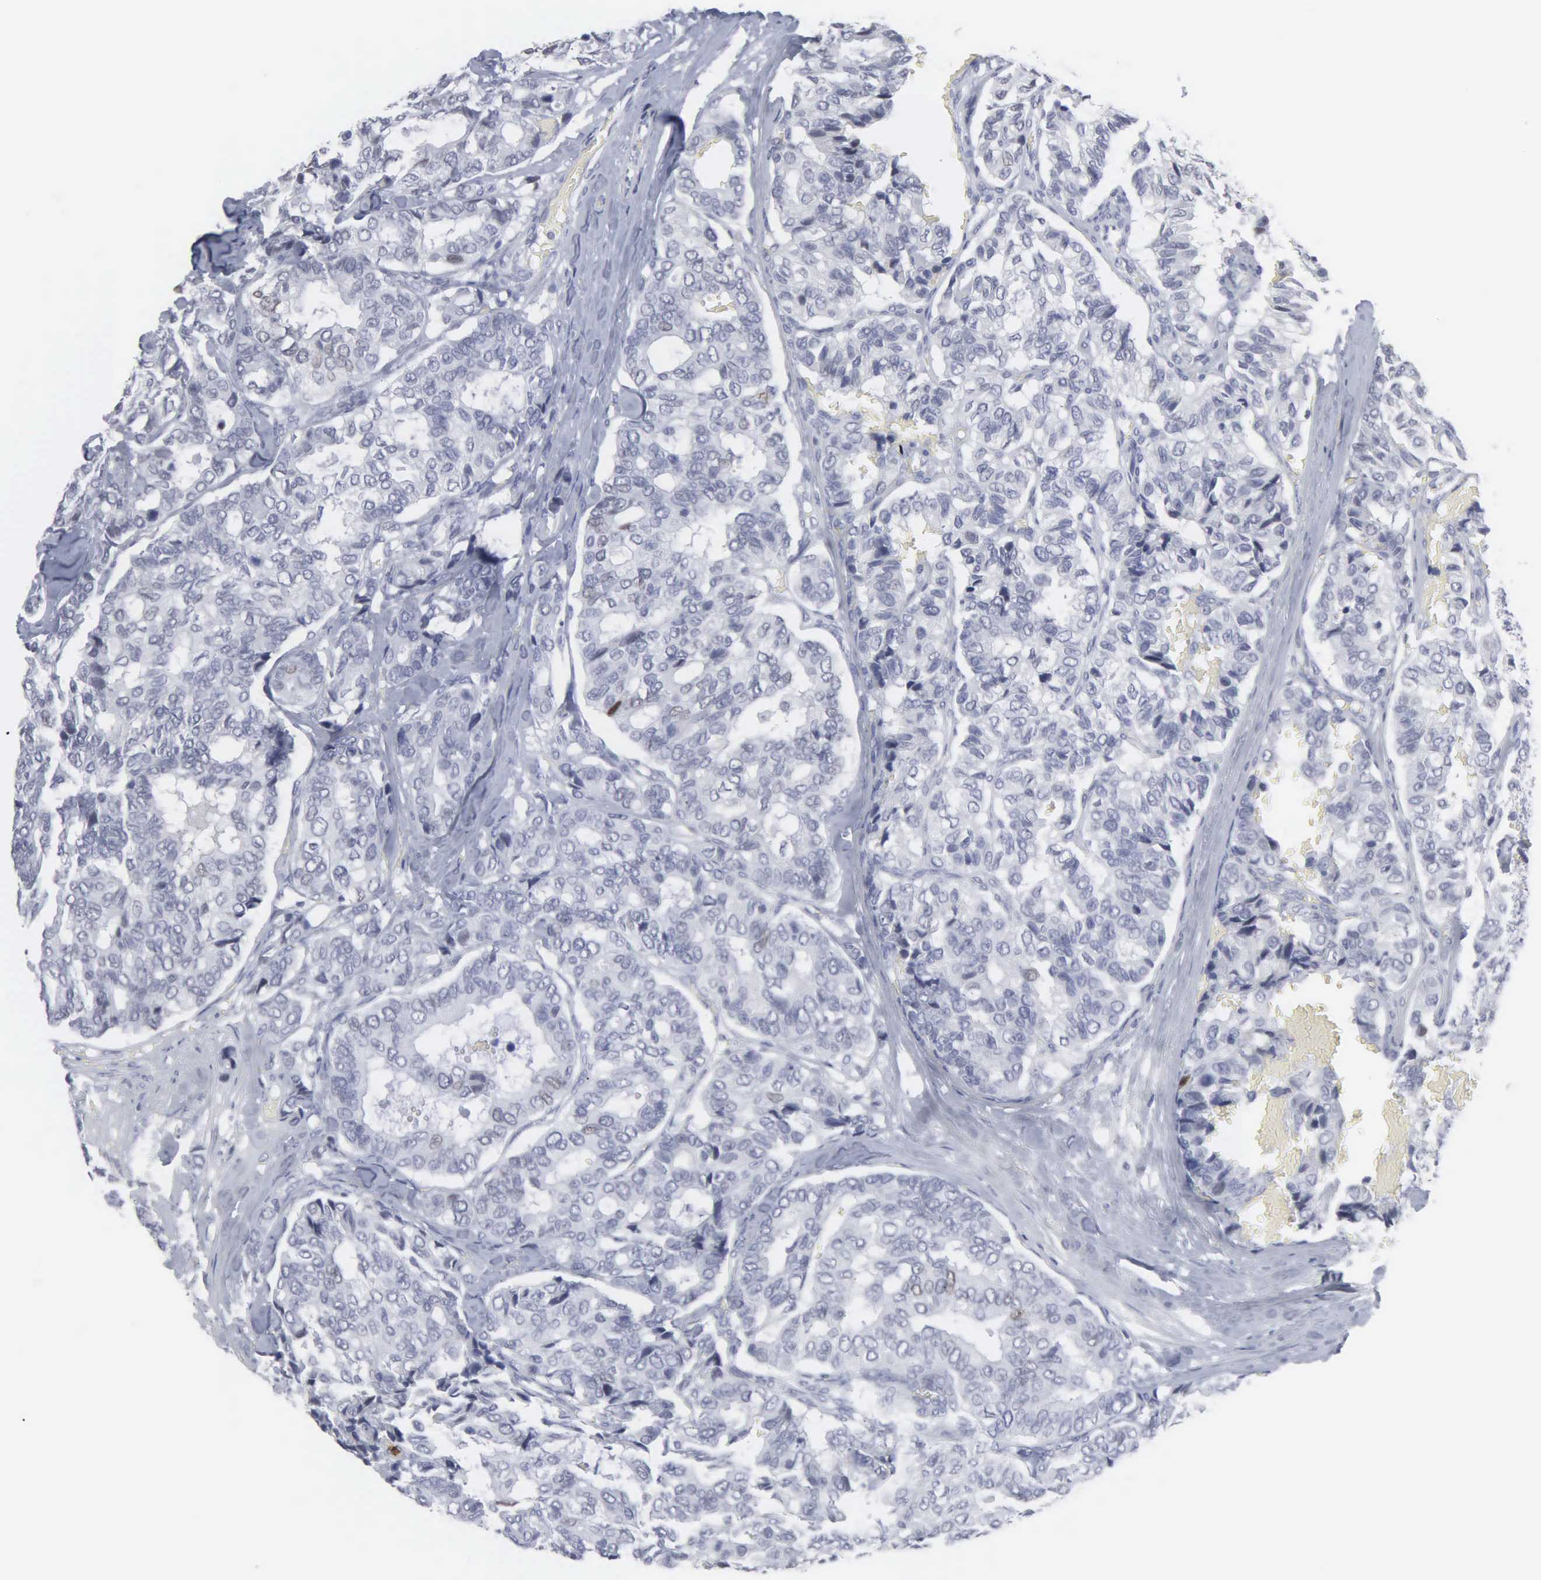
{"staining": {"intensity": "negative", "quantity": "none", "location": "none"}, "tissue": "breast cancer", "cell_type": "Tumor cells", "image_type": "cancer", "snomed": [{"axis": "morphology", "description": "Duct carcinoma"}, {"axis": "topography", "description": "Breast"}], "caption": "This is an IHC image of human breast cancer (intraductal carcinoma). There is no expression in tumor cells.", "gene": "SPIN3", "patient": {"sex": "female", "age": 69}}